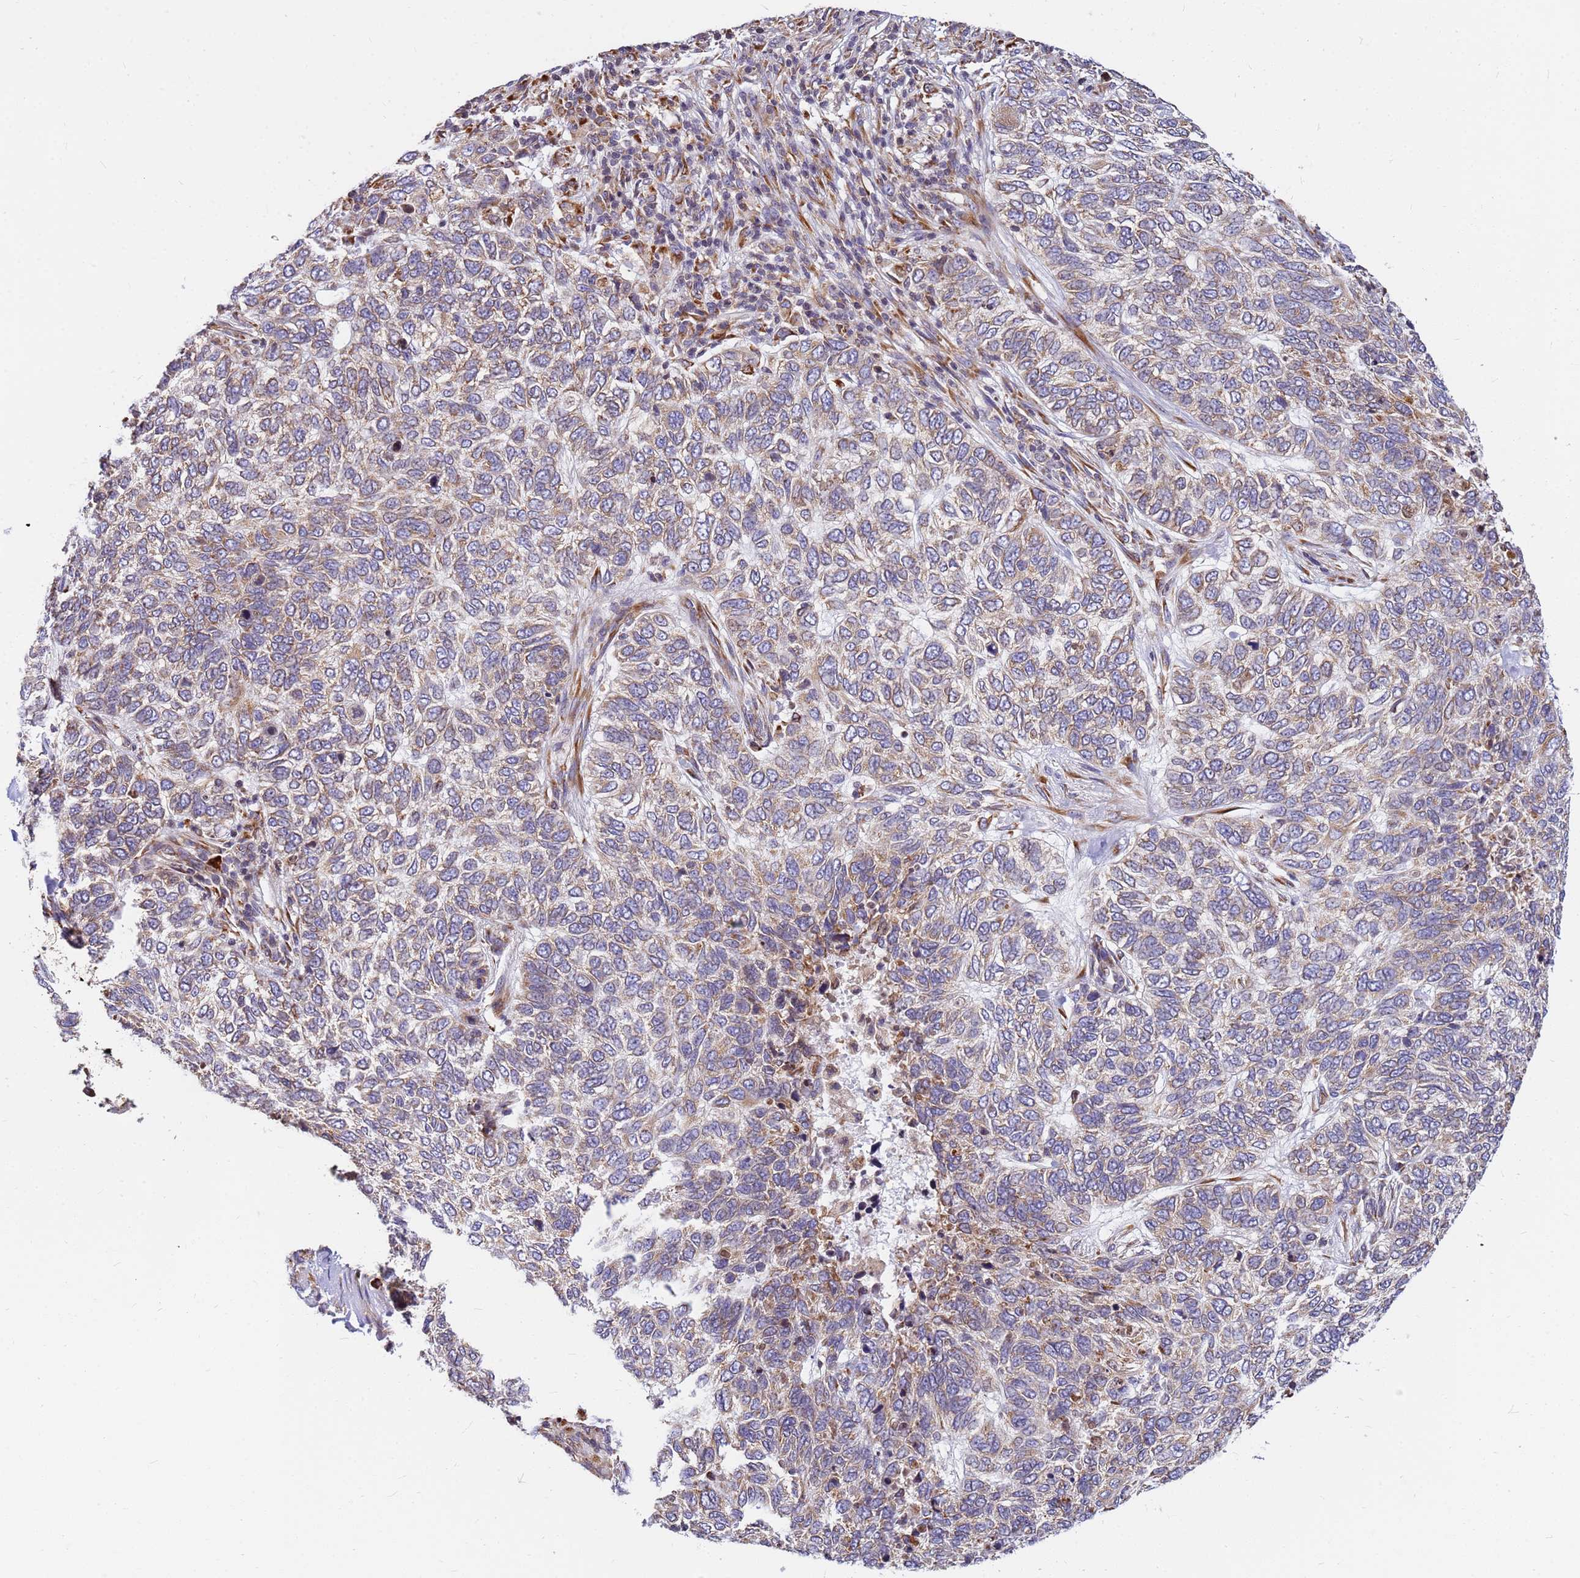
{"staining": {"intensity": "weak", "quantity": "25%-75%", "location": "cytoplasmic/membranous"}, "tissue": "skin cancer", "cell_type": "Tumor cells", "image_type": "cancer", "snomed": [{"axis": "morphology", "description": "Basal cell carcinoma"}, {"axis": "topography", "description": "Skin"}], "caption": "Immunohistochemistry image of neoplastic tissue: basal cell carcinoma (skin) stained using immunohistochemistry (IHC) demonstrates low levels of weak protein expression localized specifically in the cytoplasmic/membranous of tumor cells, appearing as a cytoplasmic/membranous brown color.", "gene": "SSR4", "patient": {"sex": "female", "age": 65}}